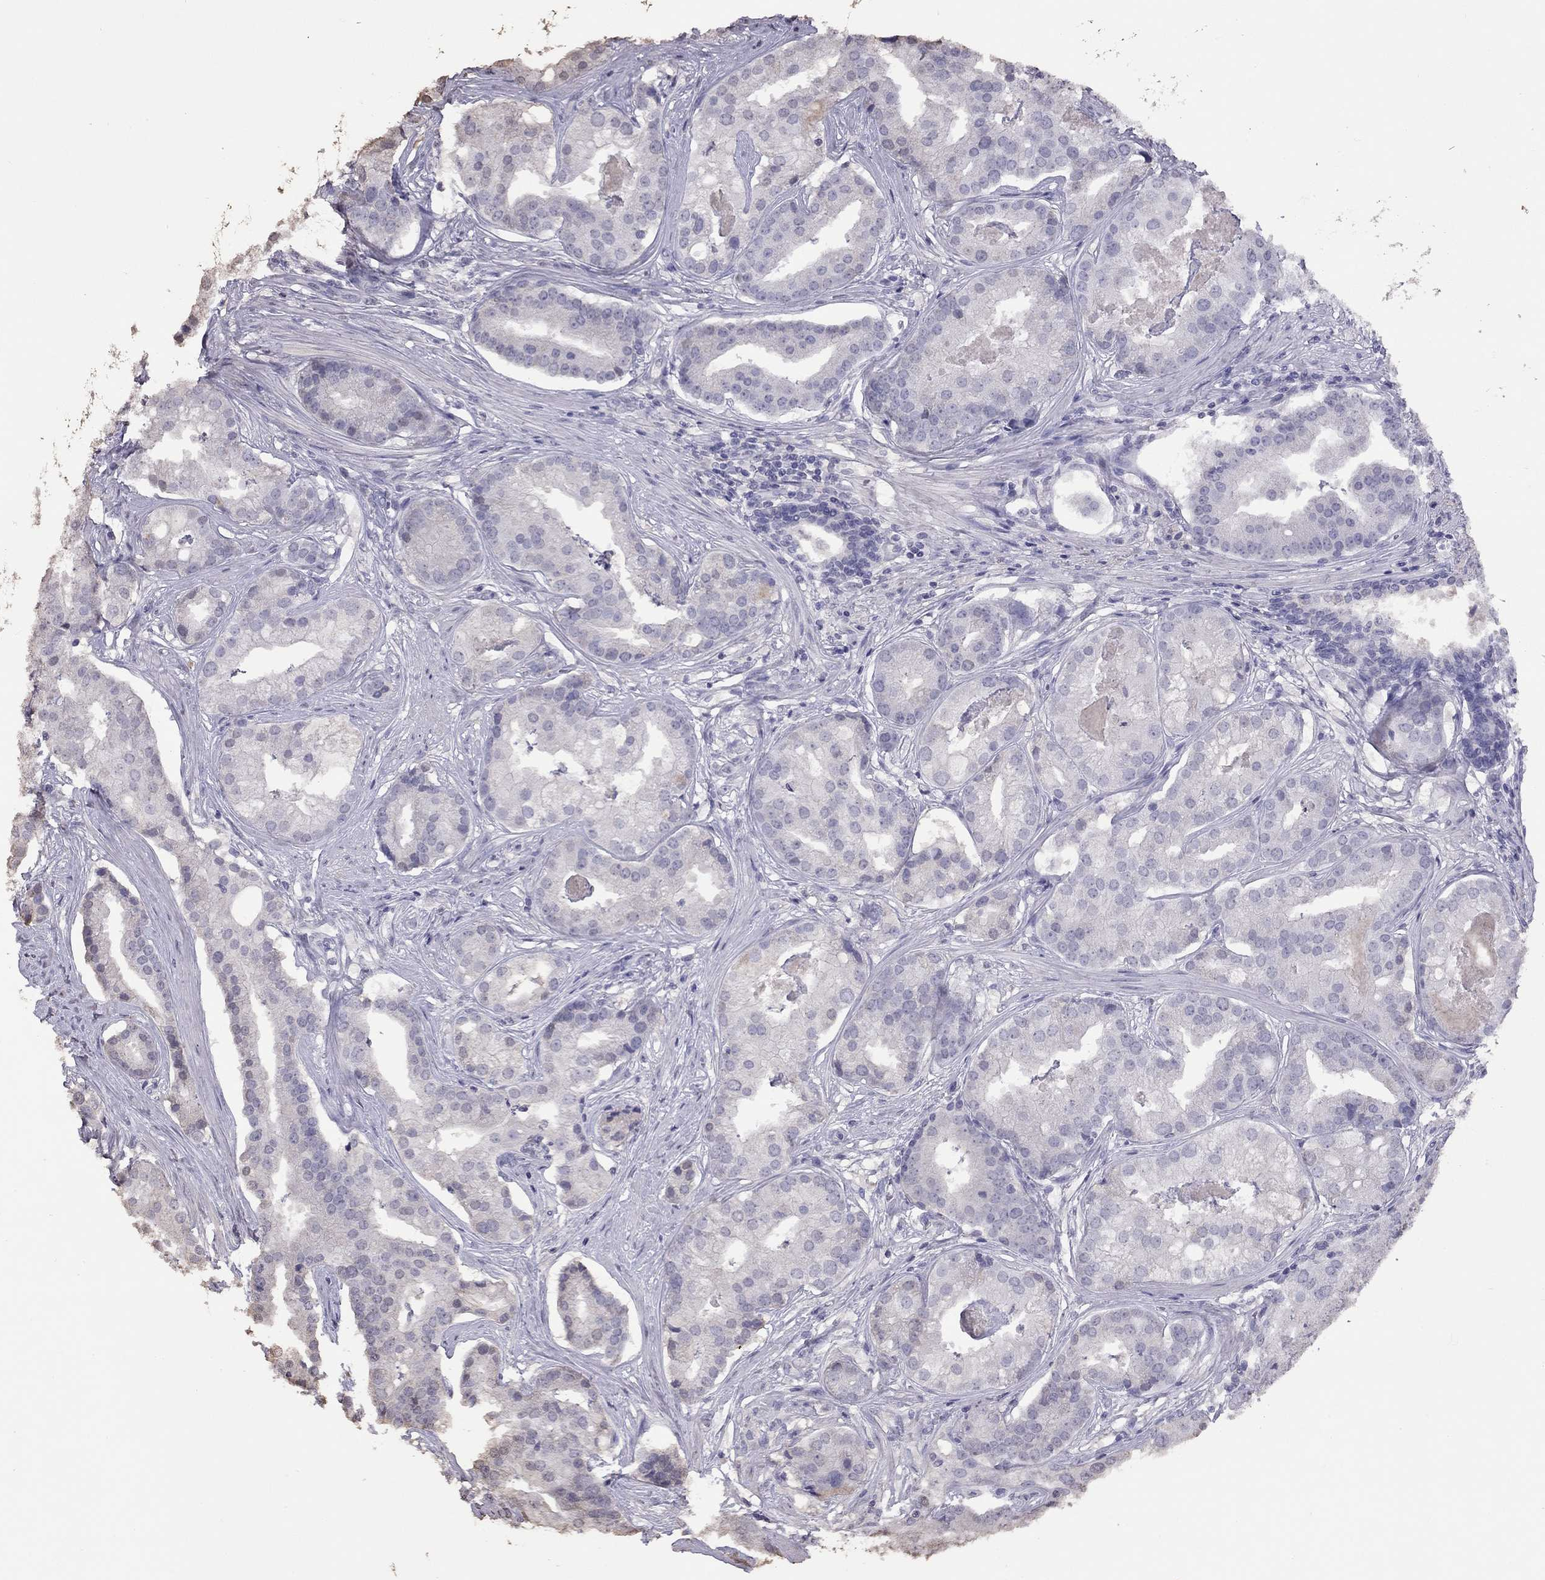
{"staining": {"intensity": "negative", "quantity": "none", "location": "none"}, "tissue": "prostate cancer", "cell_type": "Tumor cells", "image_type": "cancer", "snomed": [{"axis": "morphology", "description": "Adenocarcinoma, NOS"}, {"axis": "topography", "description": "Prostate and seminal vesicle, NOS"}, {"axis": "topography", "description": "Prostate"}], "caption": "Tumor cells show no significant protein positivity in prostate cancer. Brightfield microscopy of IHC stained with DAB (3,3'-diaminobenzidine) (brown) and hematoxylin (blue), captured at high magnification.", "gene": "SUN3", "patient": {"sex": "male", "age": 44}}